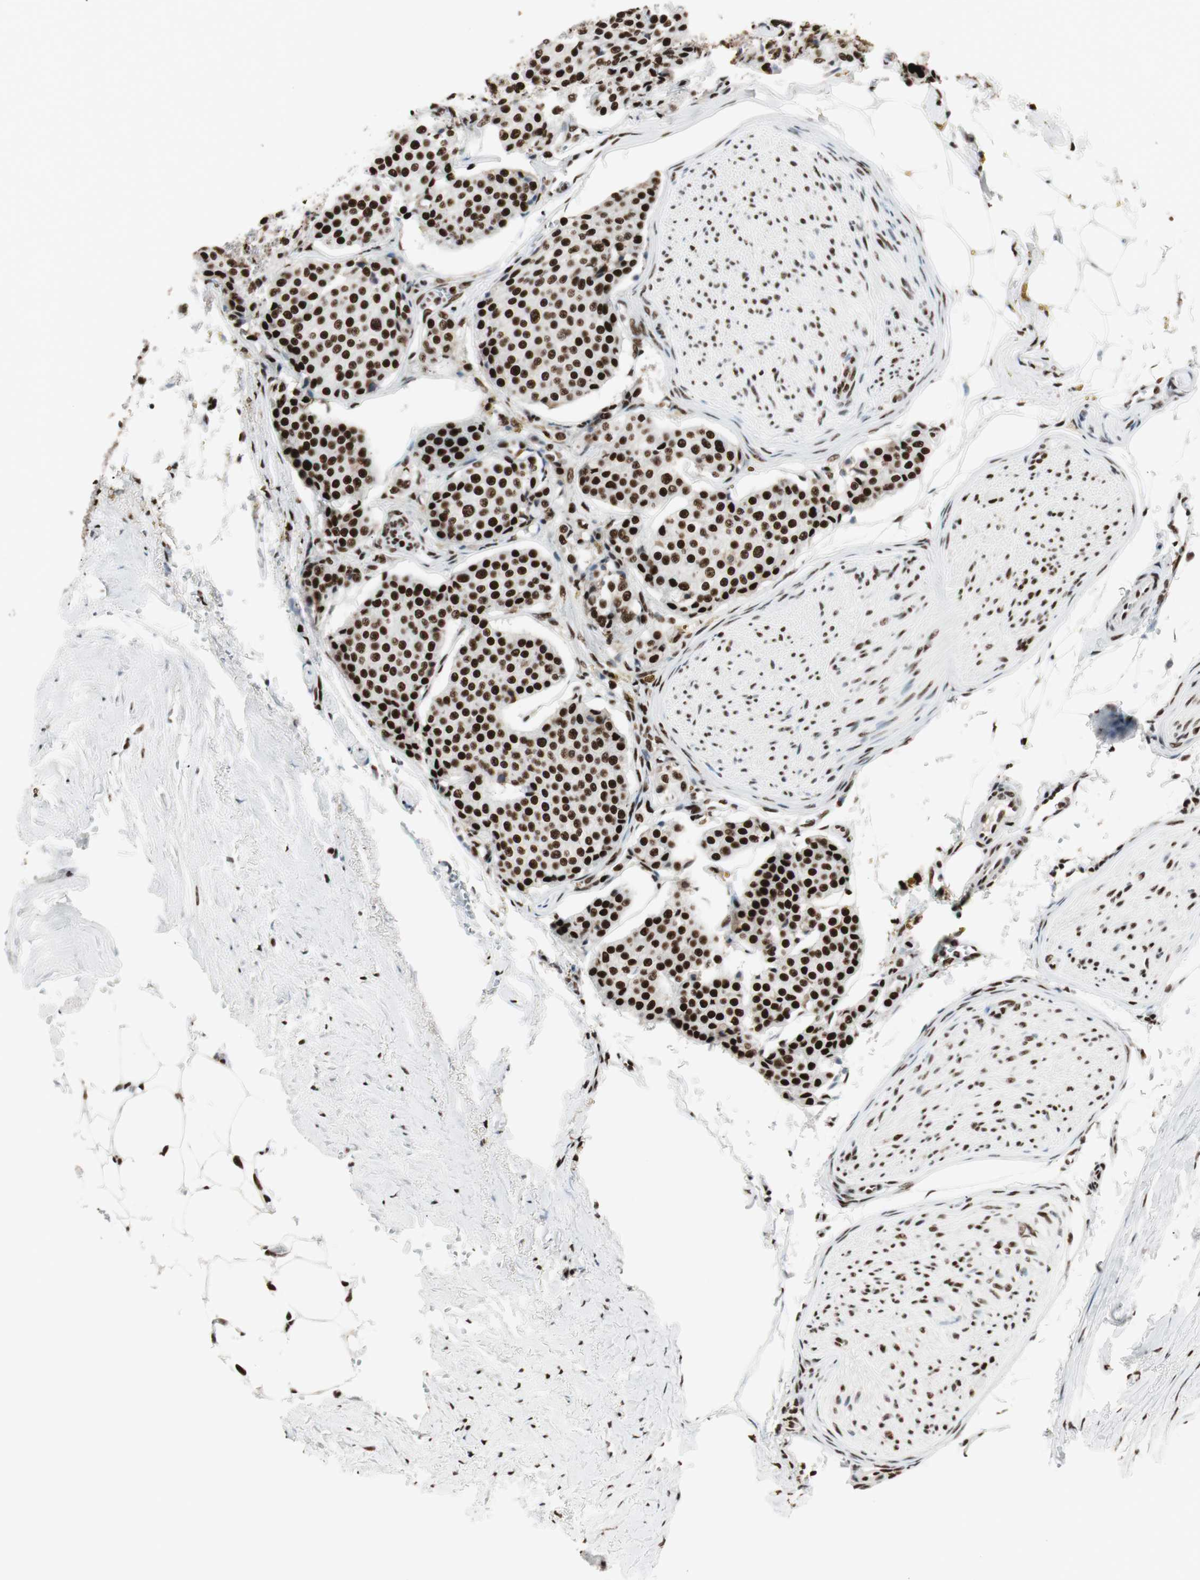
{"staining": {"intensity": "strong", "quantity": ">75%", "location": "nuclear"}, "tissue": "carcinoid", "cell_type": "Tumor cells", "image_type": "cancer", "snomed": [{"axis": "morphology", "description": "Carcinoid, malignant, NOS"}, {"axis": "topography", "description": "Colon"}], "caption": "The immunohistochemical stain highlights strong nuclear positivity in tumor cells of carcinoid tissue. (IHC, brightfield microscopy, high magnification).", "gene": "PSME3", "patient": {"sex": "female", "age": 61}}